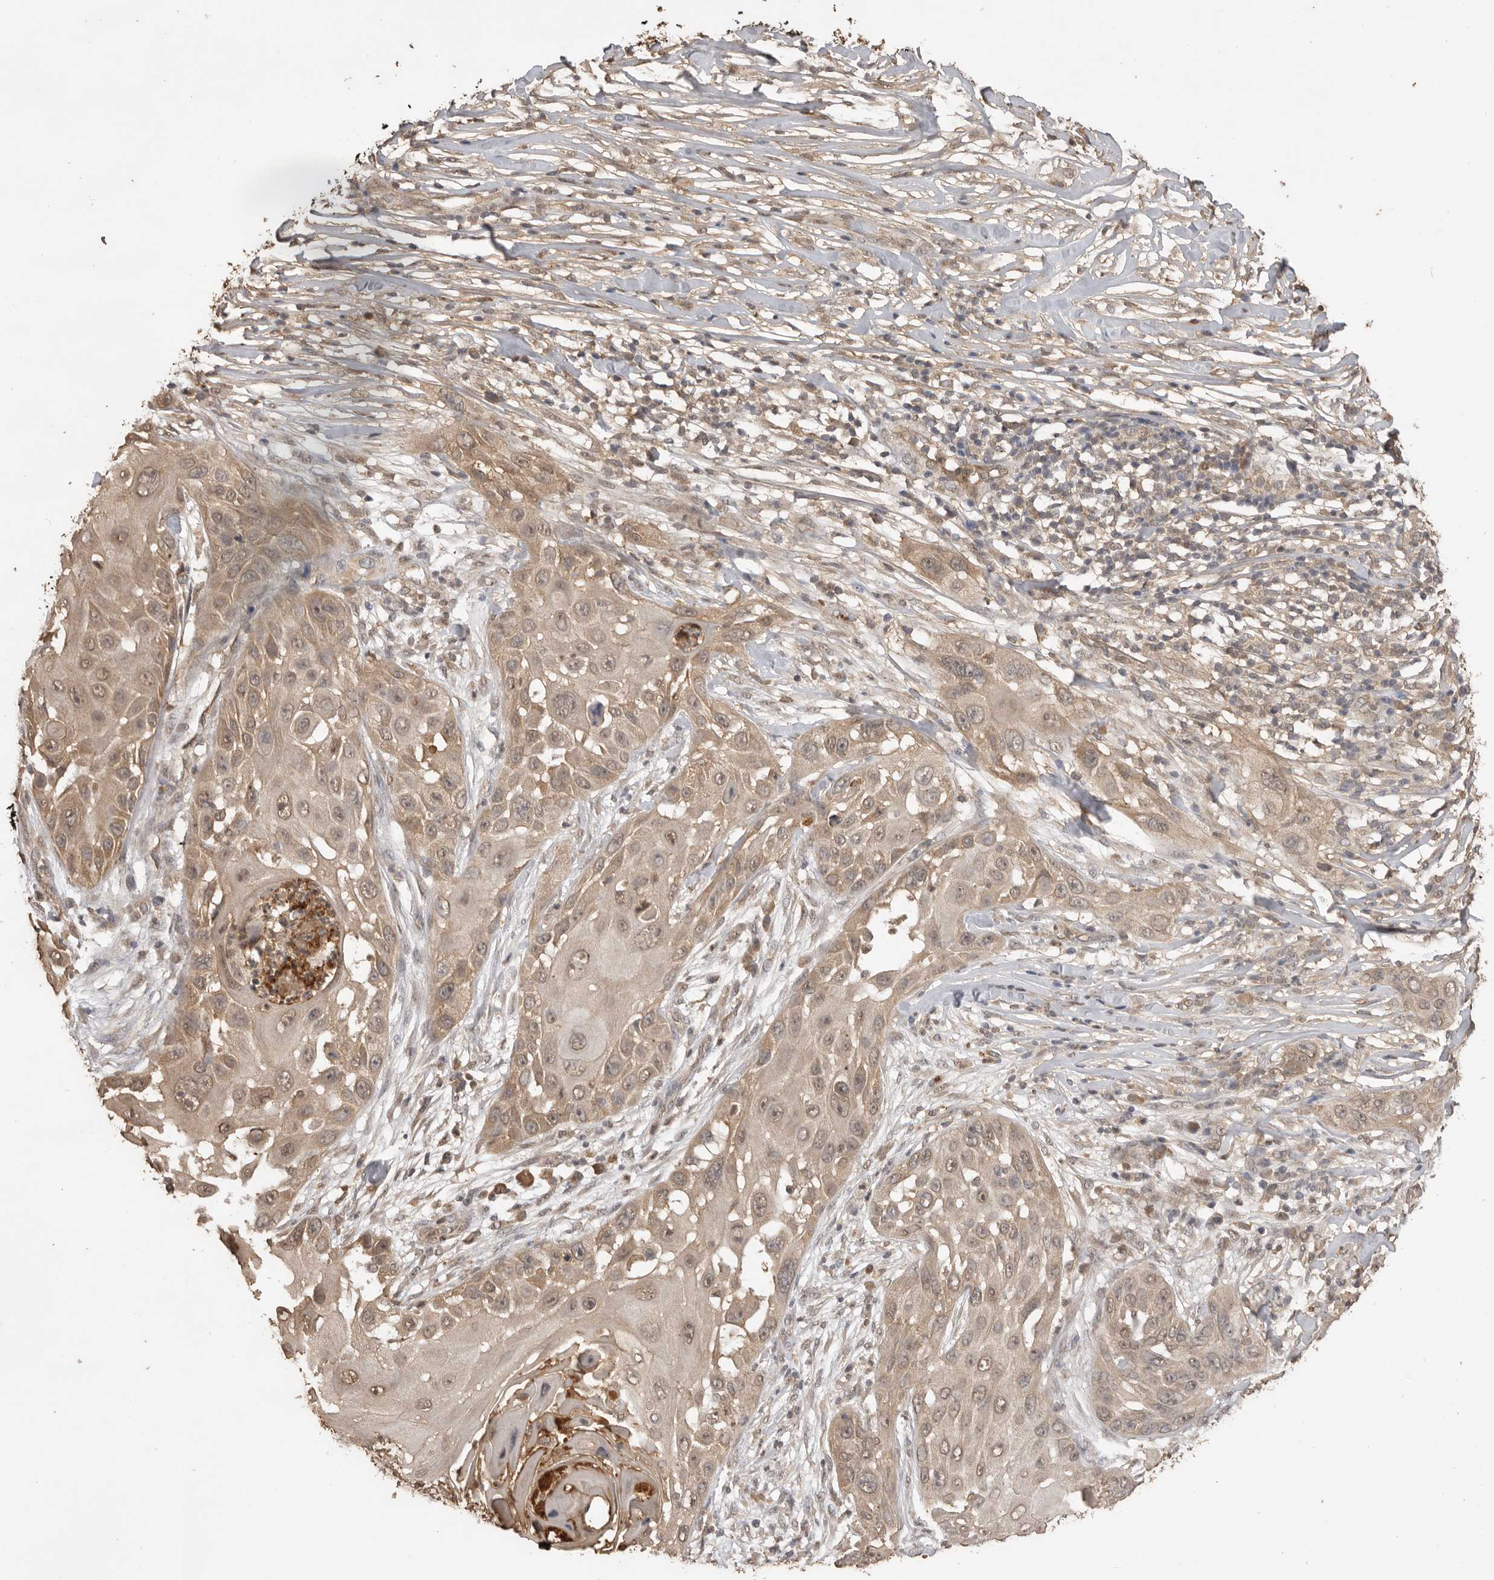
{"staining": {"intensity": "weak", "quantity": ">75%", "location": "cytoplasmic/membranous,nuclear"}, "tissue": "skin cancer", "cell_type": "Tumor cells", "image_type": "cancer", "snomed": [{"axis": "morphology", "description": "Squamous cell carcinoma, NOS"}, {"axis": "topography", "description": "Skin"}], "caption": "IHC photomicrograph of neoplastic tissue: skin cancer stained using immunohistochemistry (IHC) displays low levels of weak protein expression localized specifically in the cytoplasmic/membranous and nuclear of tumor cells, appearing as a cytoplasmic/membranous and nuclear brown color.", "gene": "JAG2", "patient": {"sex": "female", "age": 44}}